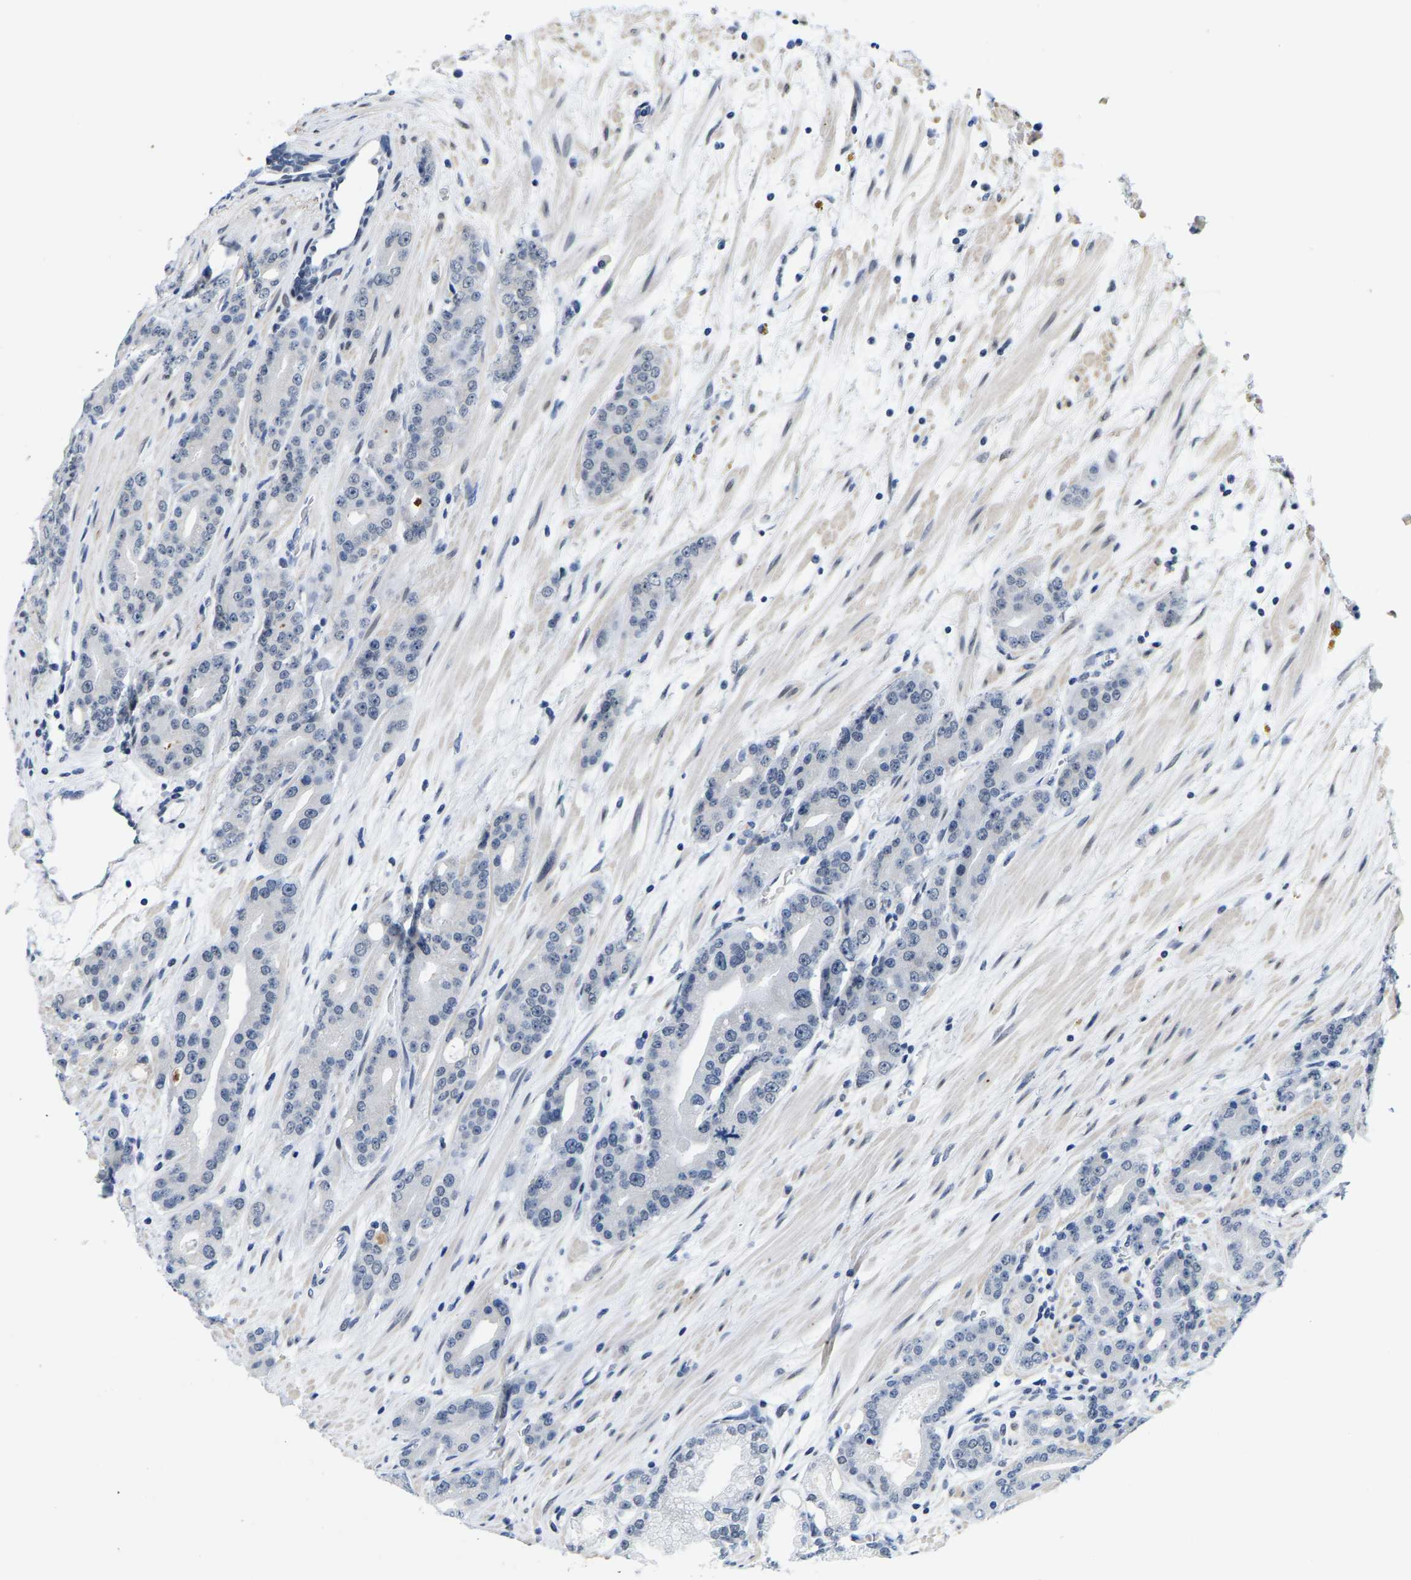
{"staining": {"intensity": "negative", "quantity": "none", "location": "none"}, "tissue": "prostate cancer", "cell_type": "Tumor cells", "image_type": "cancer", "snomed": [{"axis": "morphology", "description": "Adenocarcinoma, High grade"}, {"axis": "topography", "description": "Prostate"}], "caption": "Tumor cells show no significant protein positivity in prostate cancer. Nuclei are stained in blue.", "gene": "SETD1B", "patient": {"sex": "male", "age": 71}}